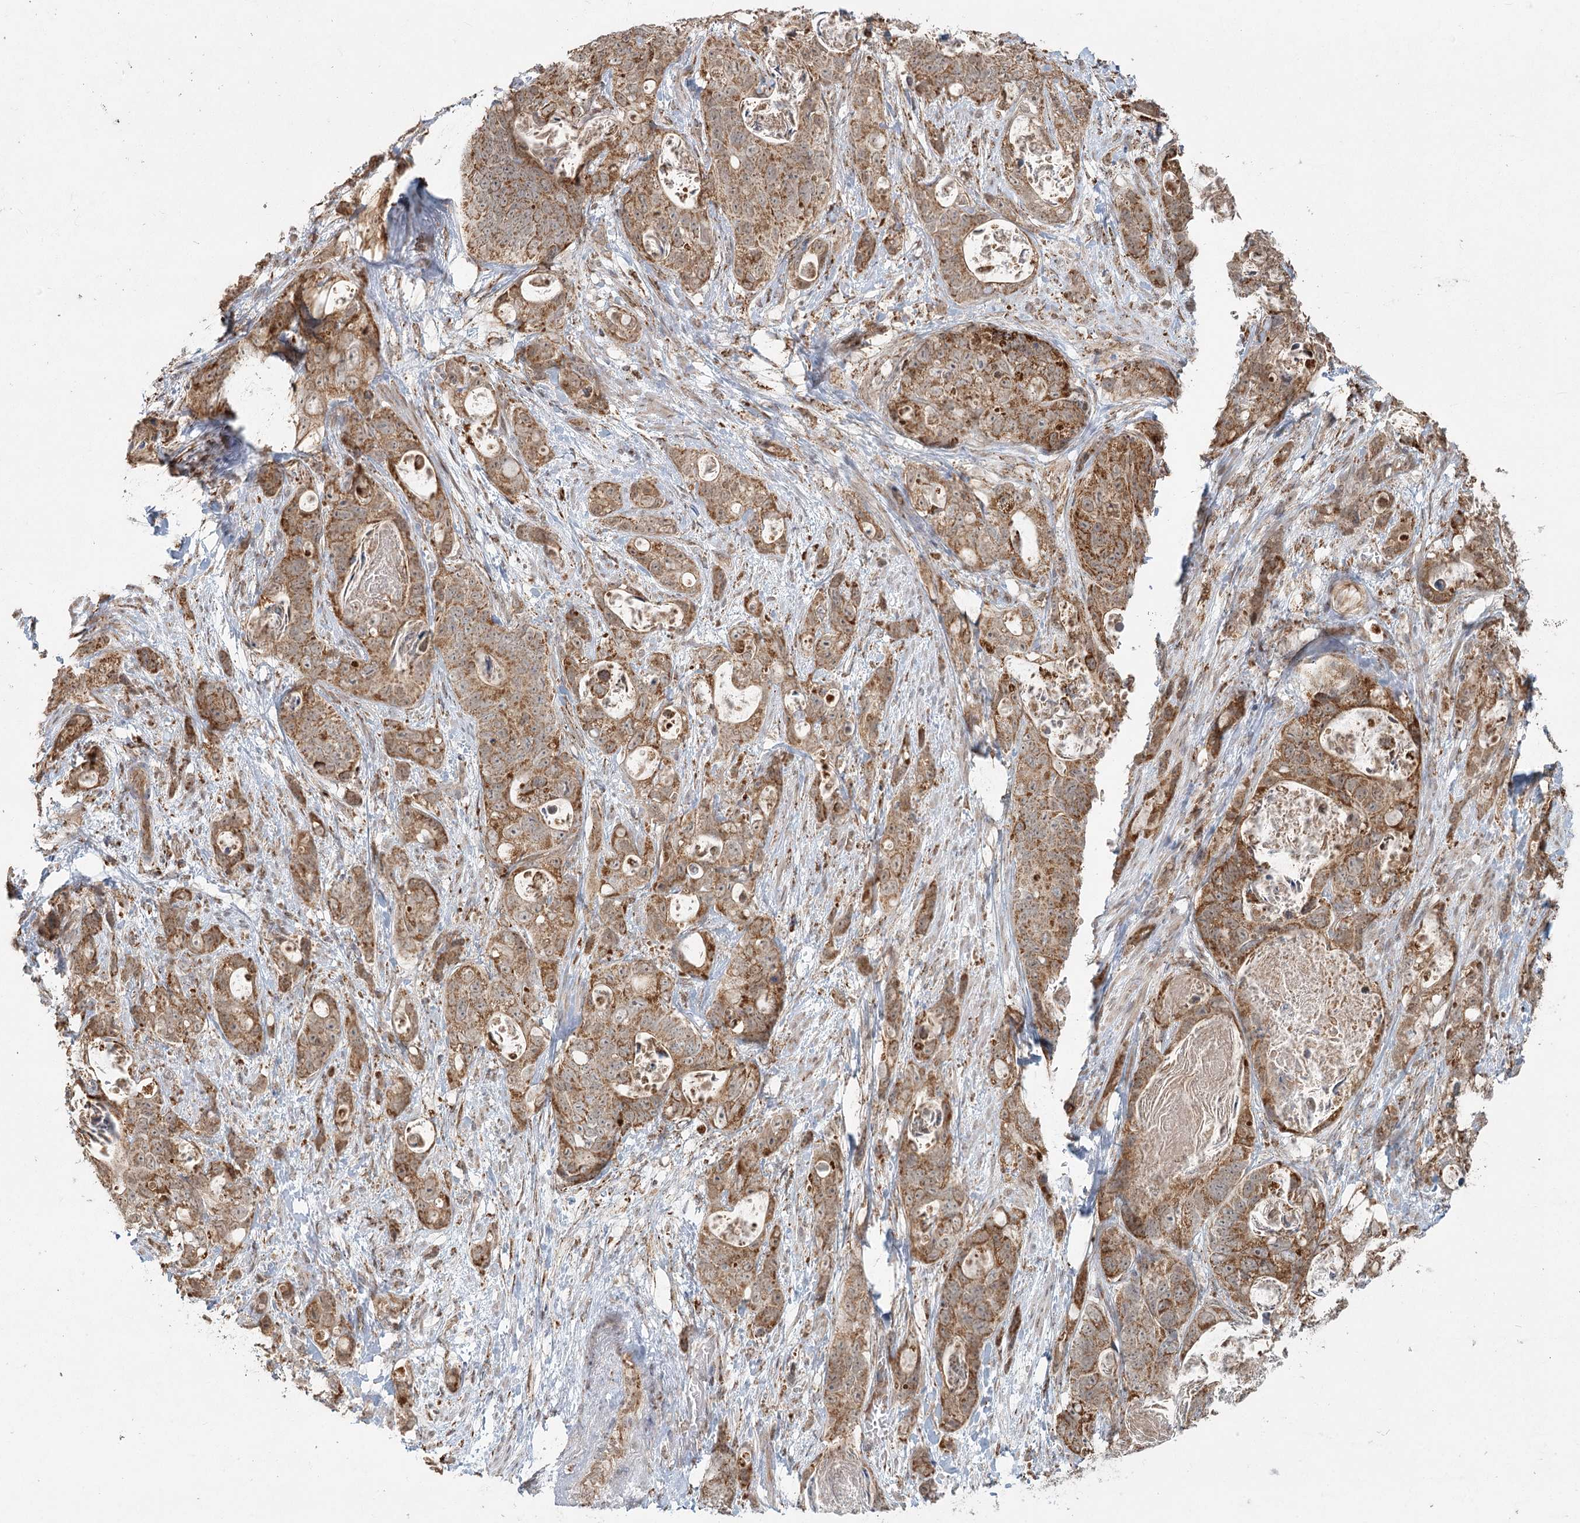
{"staining": {"intensity": "moderate", "quantity": ">75%", "location": "cytoplasmic/membranous"}, "tissue": "stomach cancer", "cell_type": "Tumor cells", "image_type": "cancer", "snomed": [{"axis": "morphology", "description": "Normal tissue, NOS"}, {"axis": "morphology", "description": "Adenocarcinoma, NOS"}, {"axis": "topography", "description": "Stomach"}], "caption": "An IHC micrograph of tumor tissue is shown. Protein staining in brown labels moderate cytoplasmic/membranous positivity in stomach cancer (adenocarcinoma) within tumor cells.", "gene": "LACTB", "patient": {"sex": "female", "age": 89}}